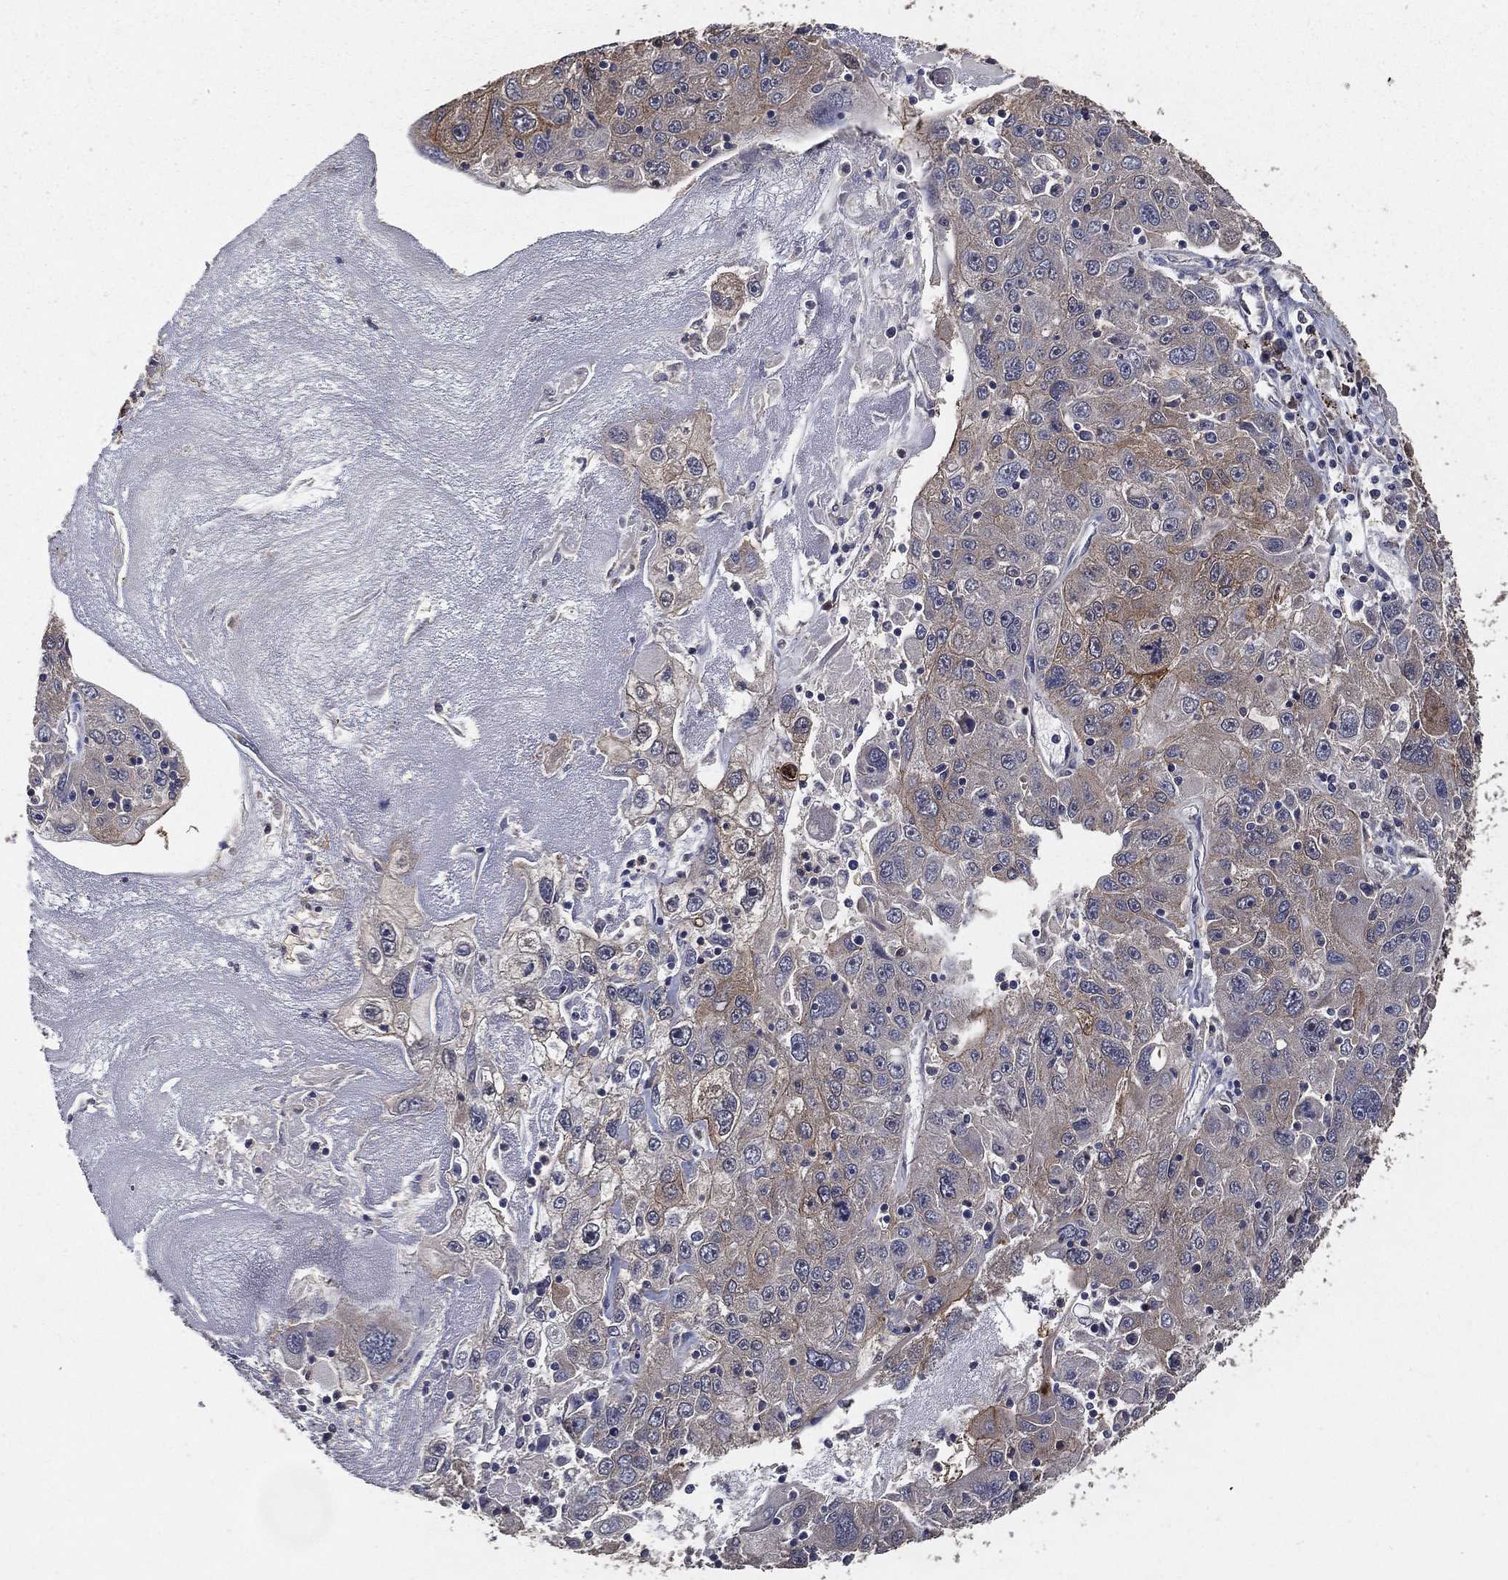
{"staining": {"intensity": "moderate", "quantity": "<25%", "location": "cytoplasmic/membranous"}, "tissue": "stomach cancer", "cell_type": "Tumor cells", "image_type": "cancer", "snomed": [{"axis": "morphology", "description": "Adenocarcinoma, NOS"}, {"axis": "topography", "description": "Stomach"}], "caption": "The micrograph reveals staining of stomach cancer (adenocarcinoma), revealing moderate cytoplasmic/membranous protein staining (brown color) within tumor cells.", "gene": "PCNT", "patient": {"sex": "male", "age": 56}}